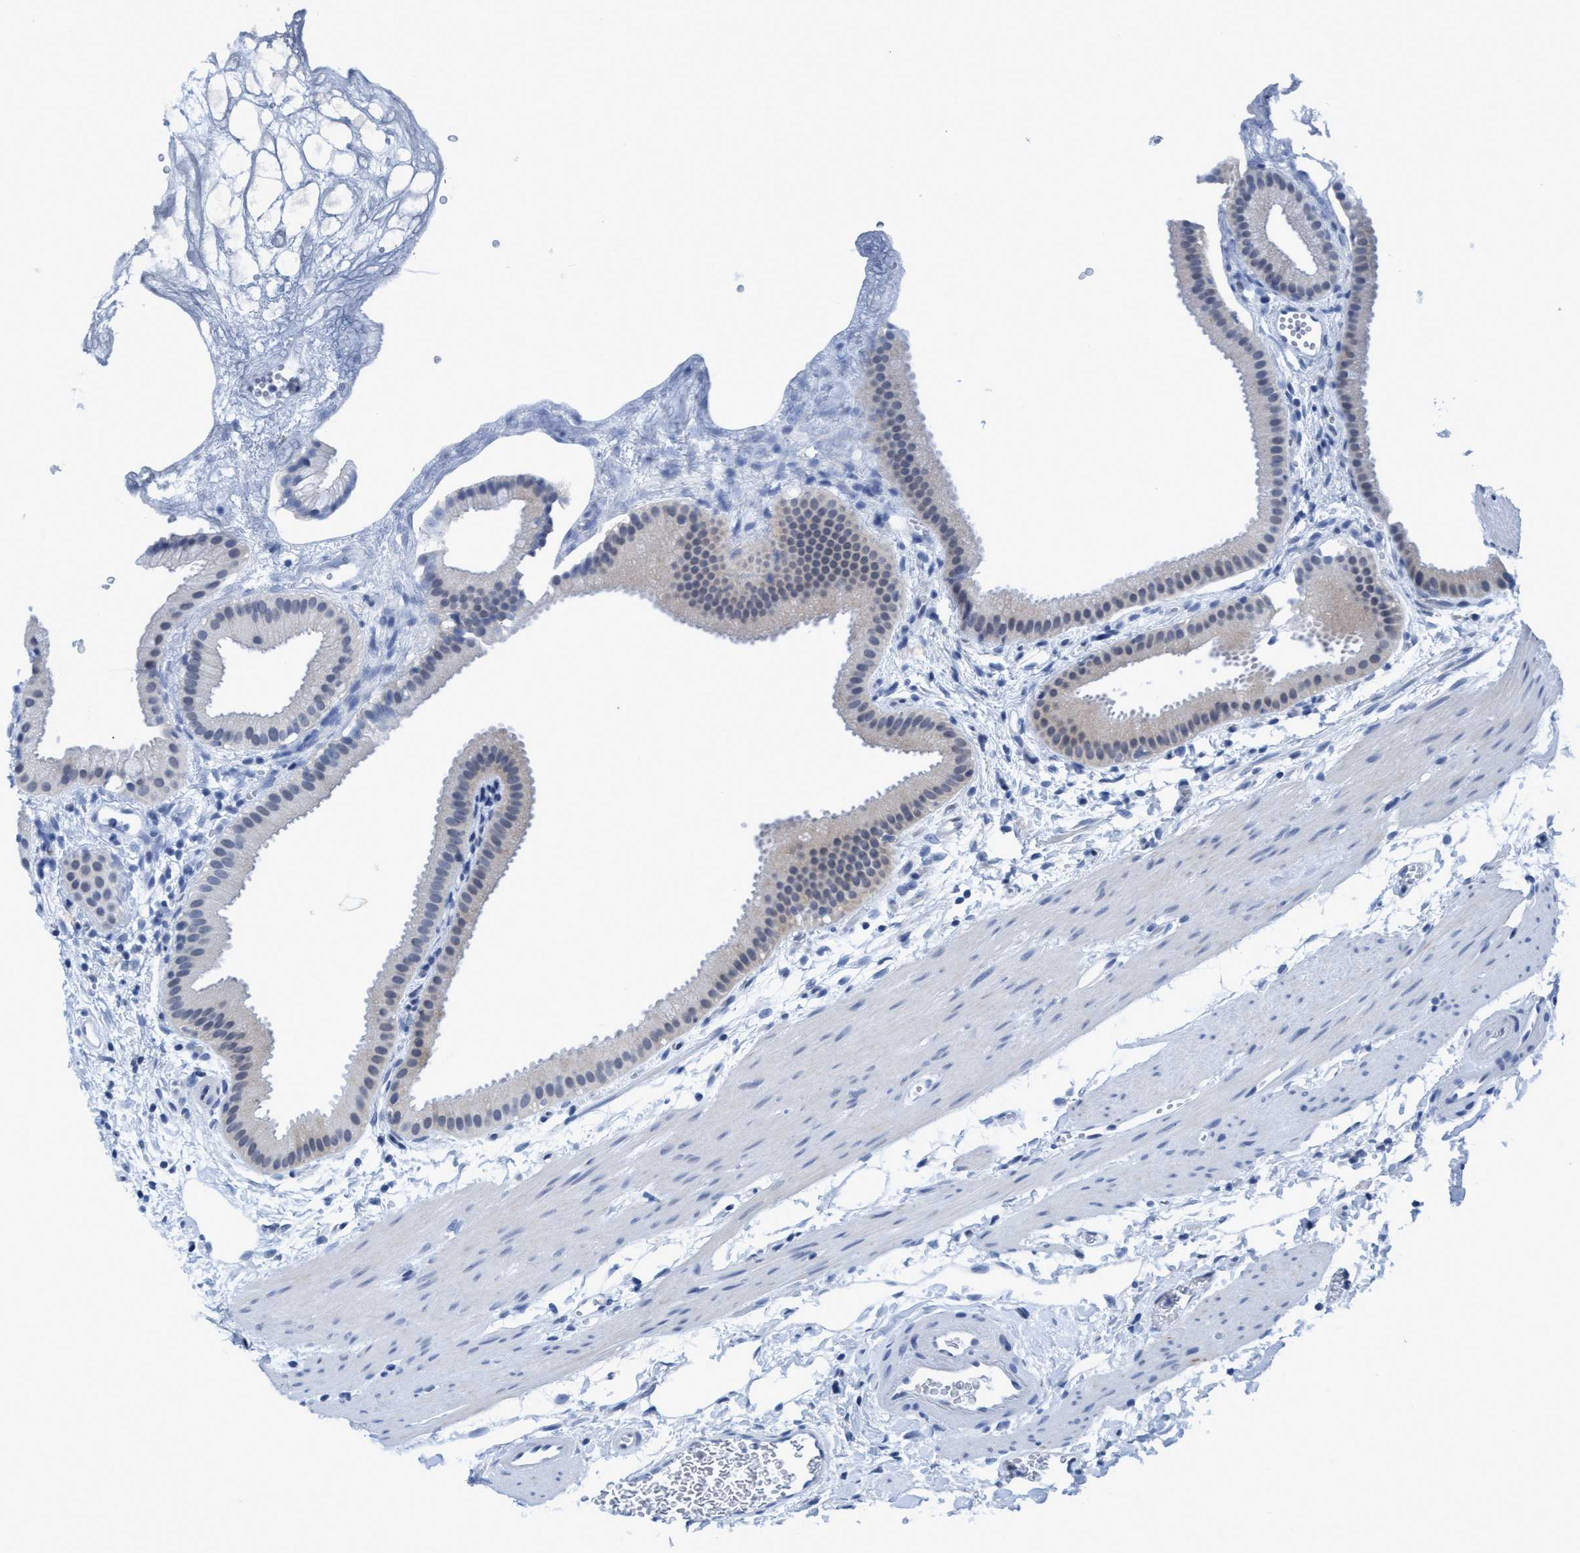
{"staining": {"intensity": "negative", "quantity": "none", "location": "none"}, "tissue": "gallbladder", "cell_type": "Glandular cells", "image_type": "normal", "snomed": [{"axis": "morphology", "description": "Normal tissue, NOS"}, {"axis": "topography", "description": "Gallbladder"}], "caption": "A high-resolution micrograph shows immunohistochemistry (IHC) staining of unremarkable gallbladder, which shows no significant staining in glandular cells.", "gene": "DNAI1", "patient": {"sex": "female", "age": 64}}